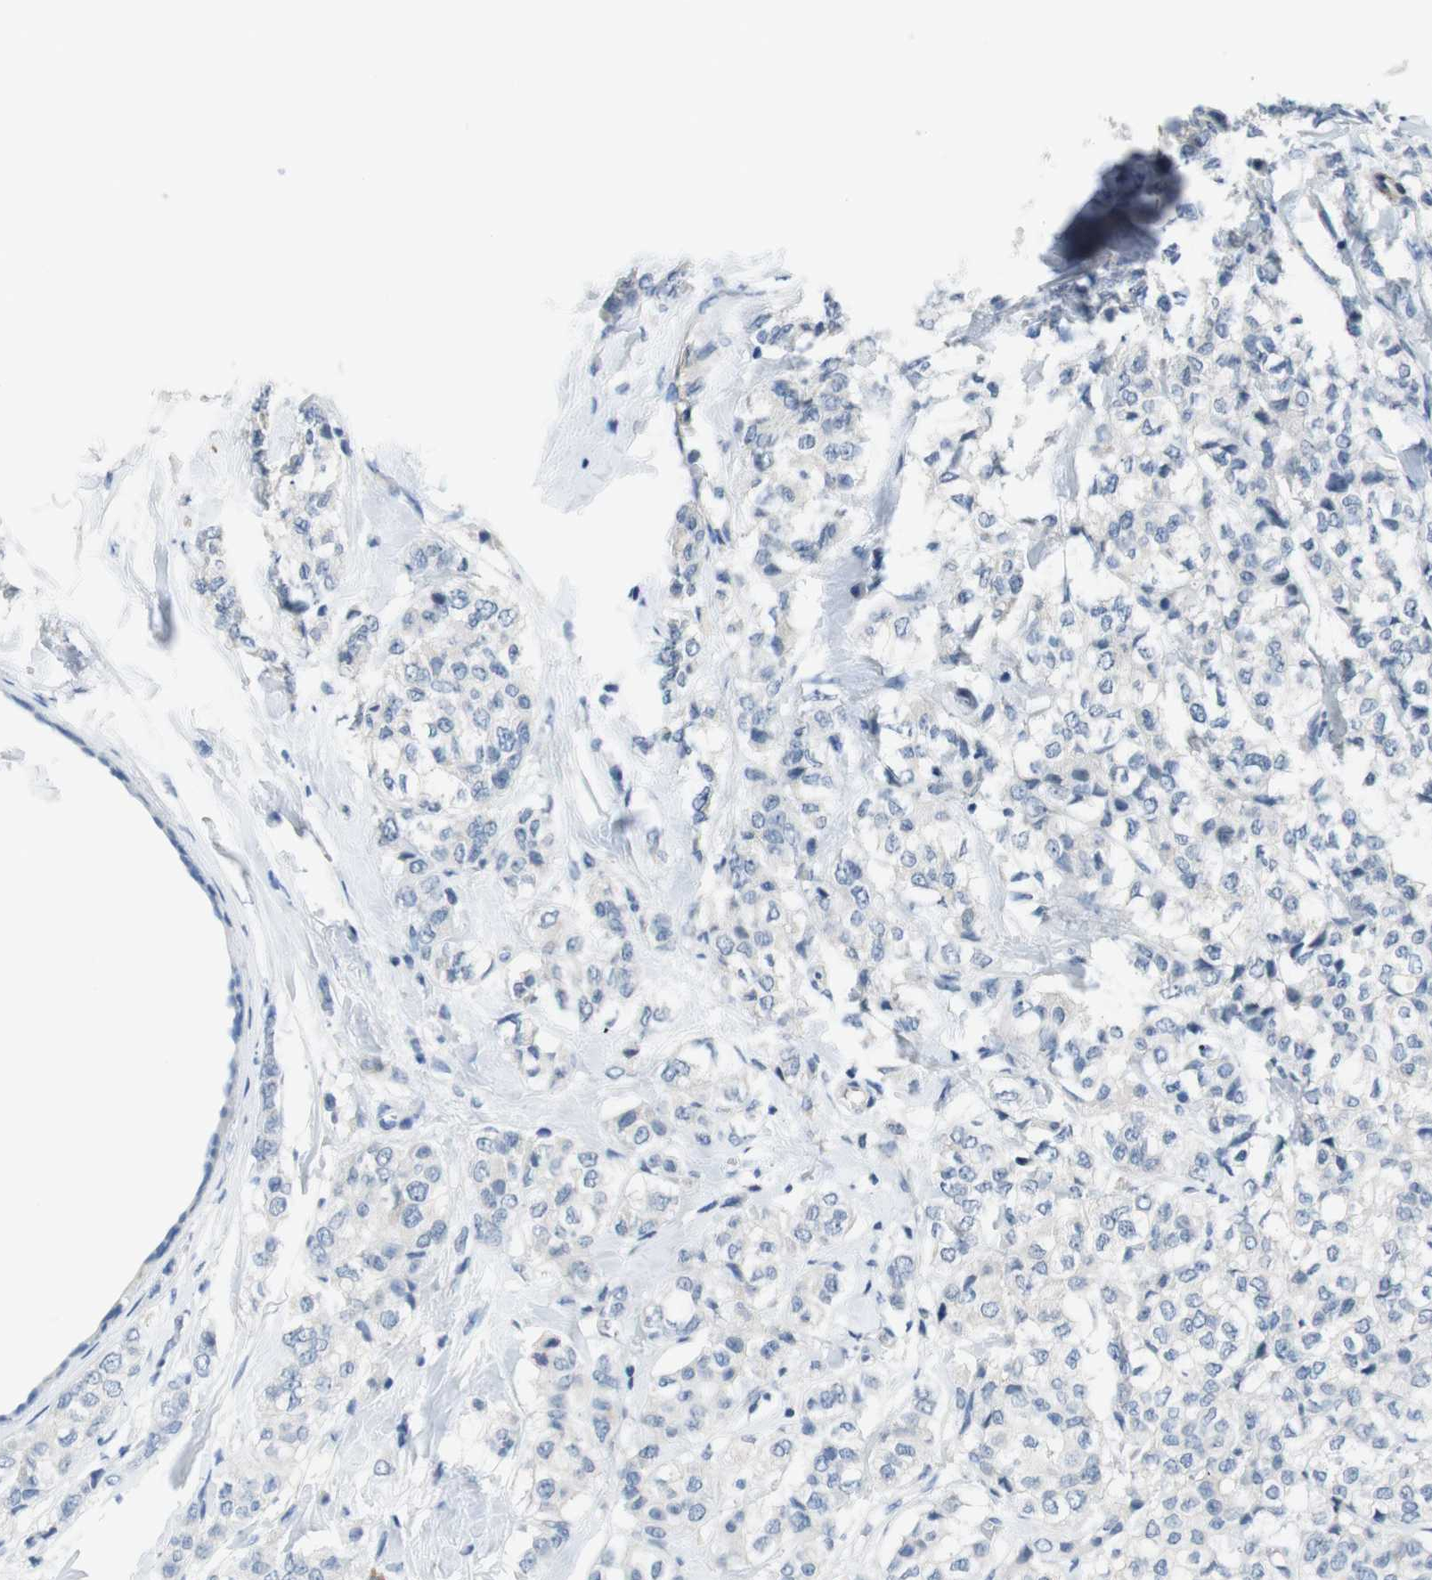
{"staining": {"intensity": "negative", "quantity": "none", "location": "none"}, "tissue": "breast cancer", "cell_type": "Tumor cells", "image_type": "cancer", "snomed": [{"axis": "morphology", "description": "Lobular carcinoma"}, {"axis": "topography", "description": "Breast"}], "caption": "There is no significant staining in tumor cells of breast cancer.", "gene": "HRH2", "patient": {"sex": "female", "age": 60}}